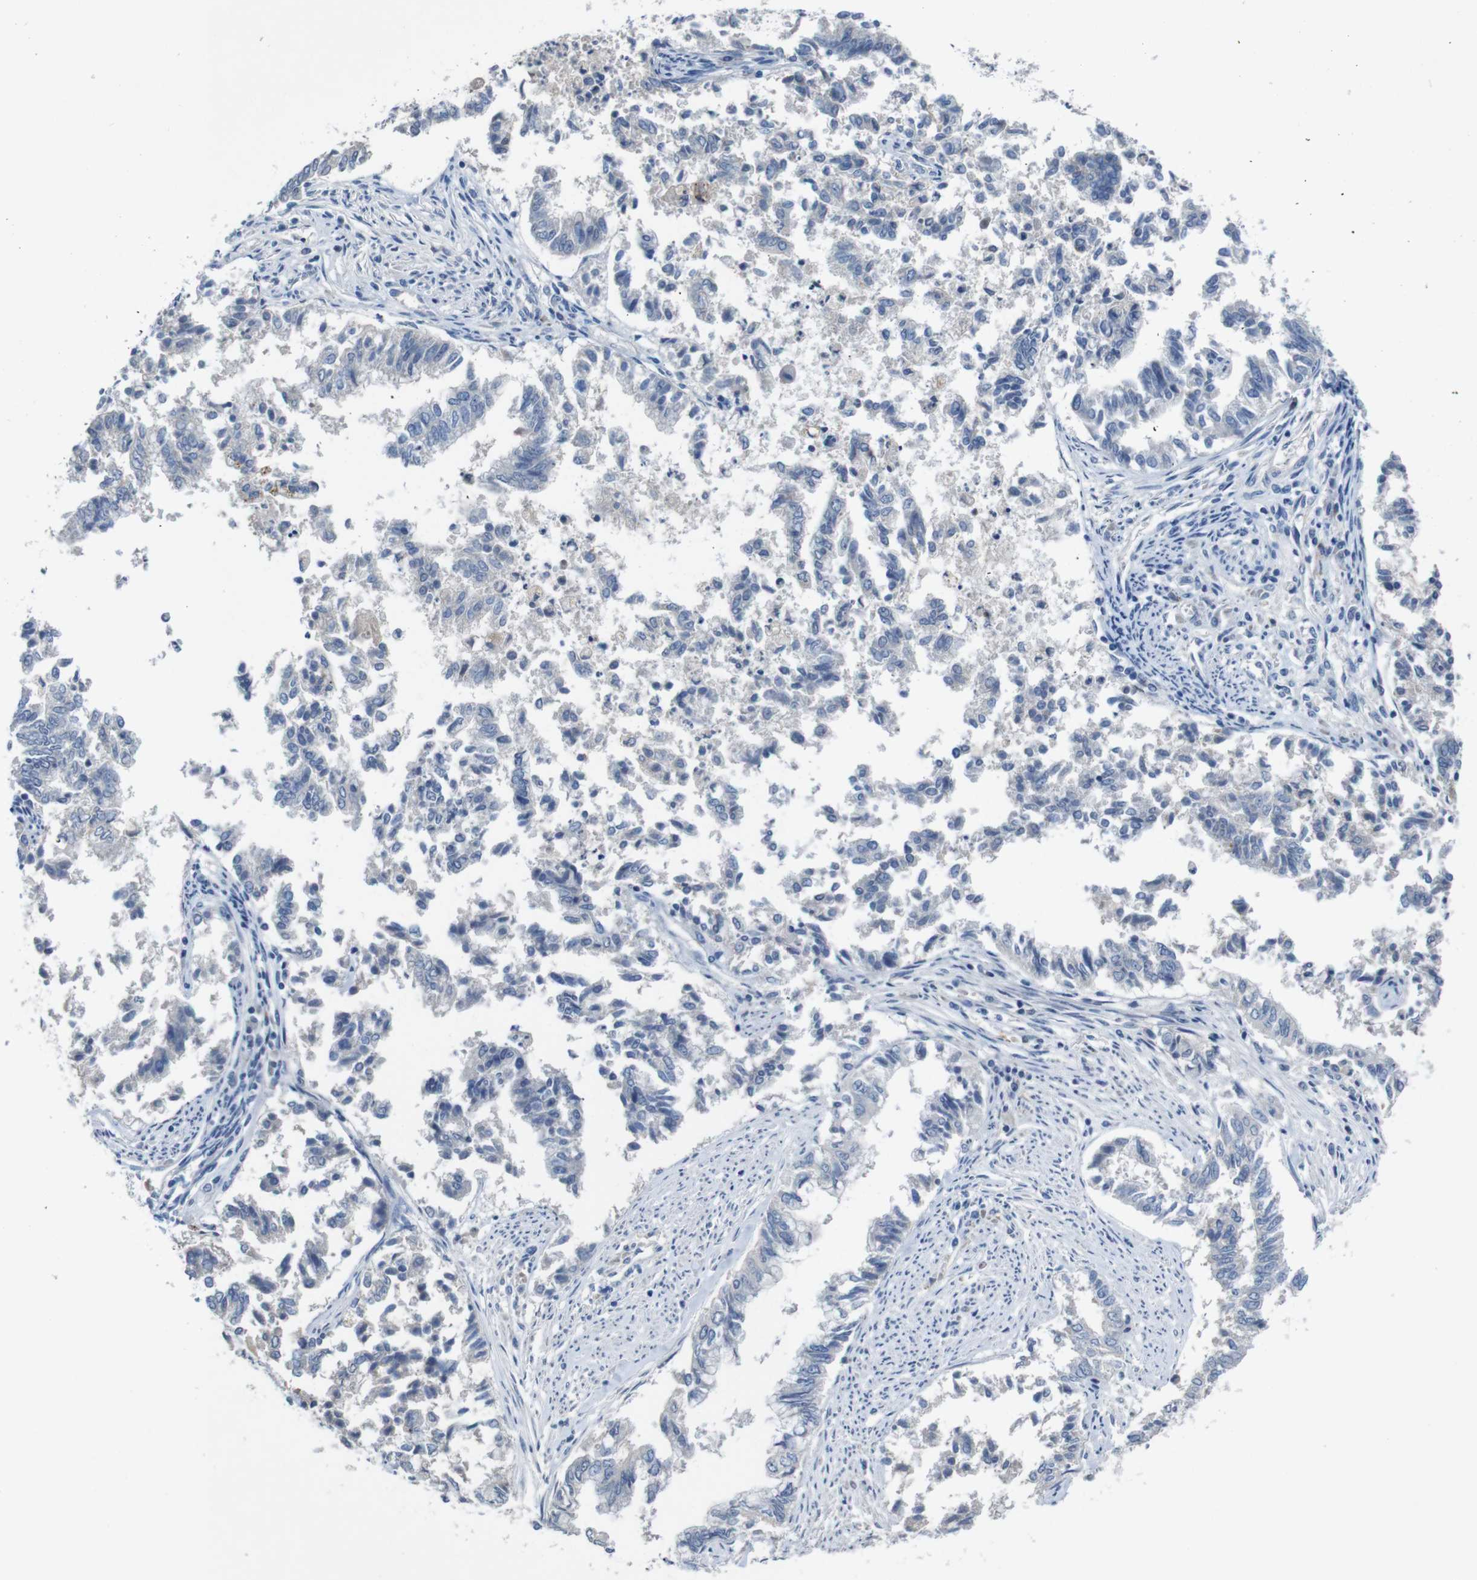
{"staining": {"intensity": "negative", "quantity": "none", "location": "none"}, "tissue": "endometrial cancer", "cell_type": "Tumor cells", "image_type": "cancer", "snomed": [{"axis": "morphology", "description": "Necrosis, NOS"}, {"axis": "morphology", "description": "Adenocarcinoma, NOS"}, {"axis": "topography", "description": "Endometrium"}], "caption": "Protein analysis of endometrial cancer shows no significant expression in tumor cells.", "gene": "SLC2A8", "patient": {"sex": "female", "age": 79}}